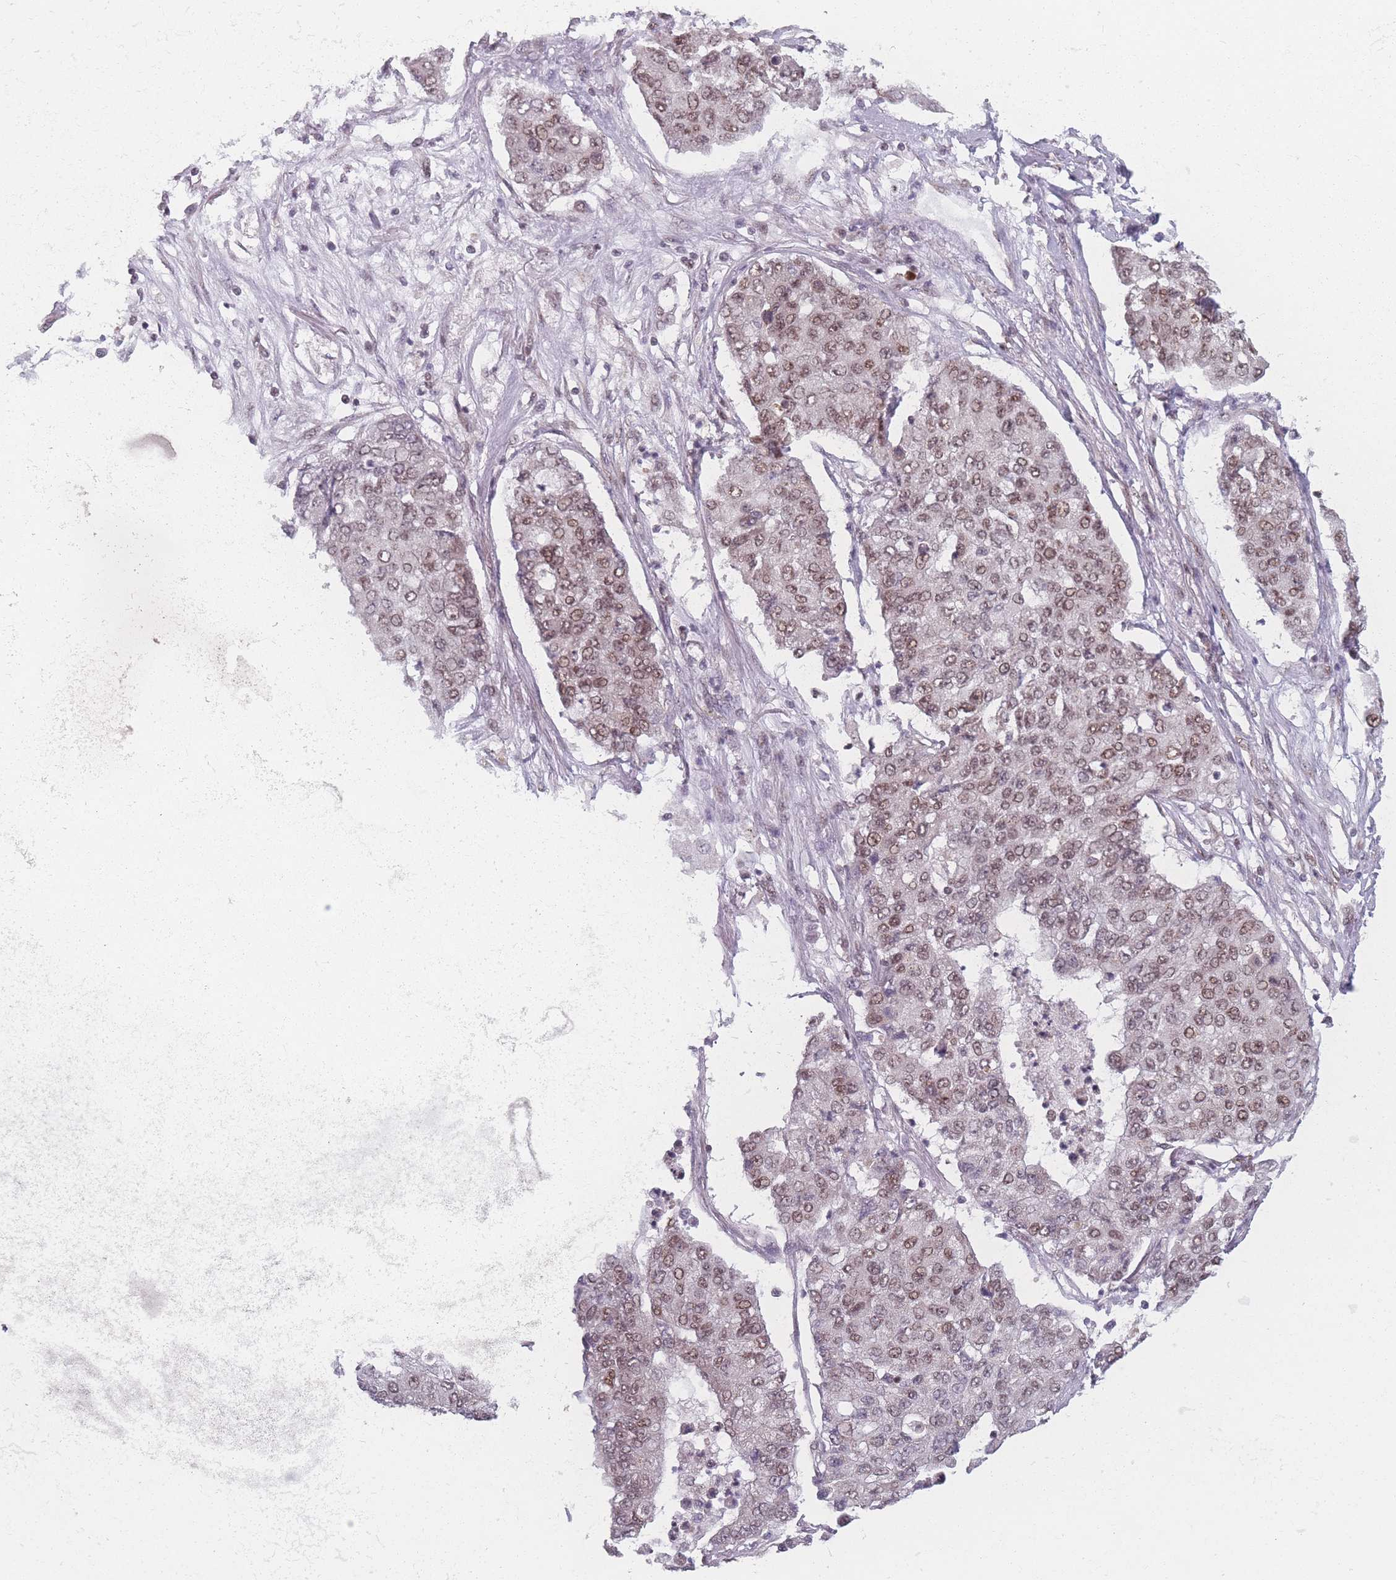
{"staining": {"intensity": "moderate", "quantity": ">75%", "location": "nuclear"}, "tissue": "lung cancer", "cell_type": "Tumor cells", "image_type": "cancer", "snomed": [{"axis": "morphology", "description": "Squamous cell carcinoma, NOS"}, {"axis": "topography", "description": "Lung"}], "caption": "The micrograph demonstrates immunohistochemical staining of lung cancer. There is moderate nuclear expression is identified in about >75% of tumor cells.", "gene": "ZC3H14", "patient": {"sex": "male", "age": 74}}